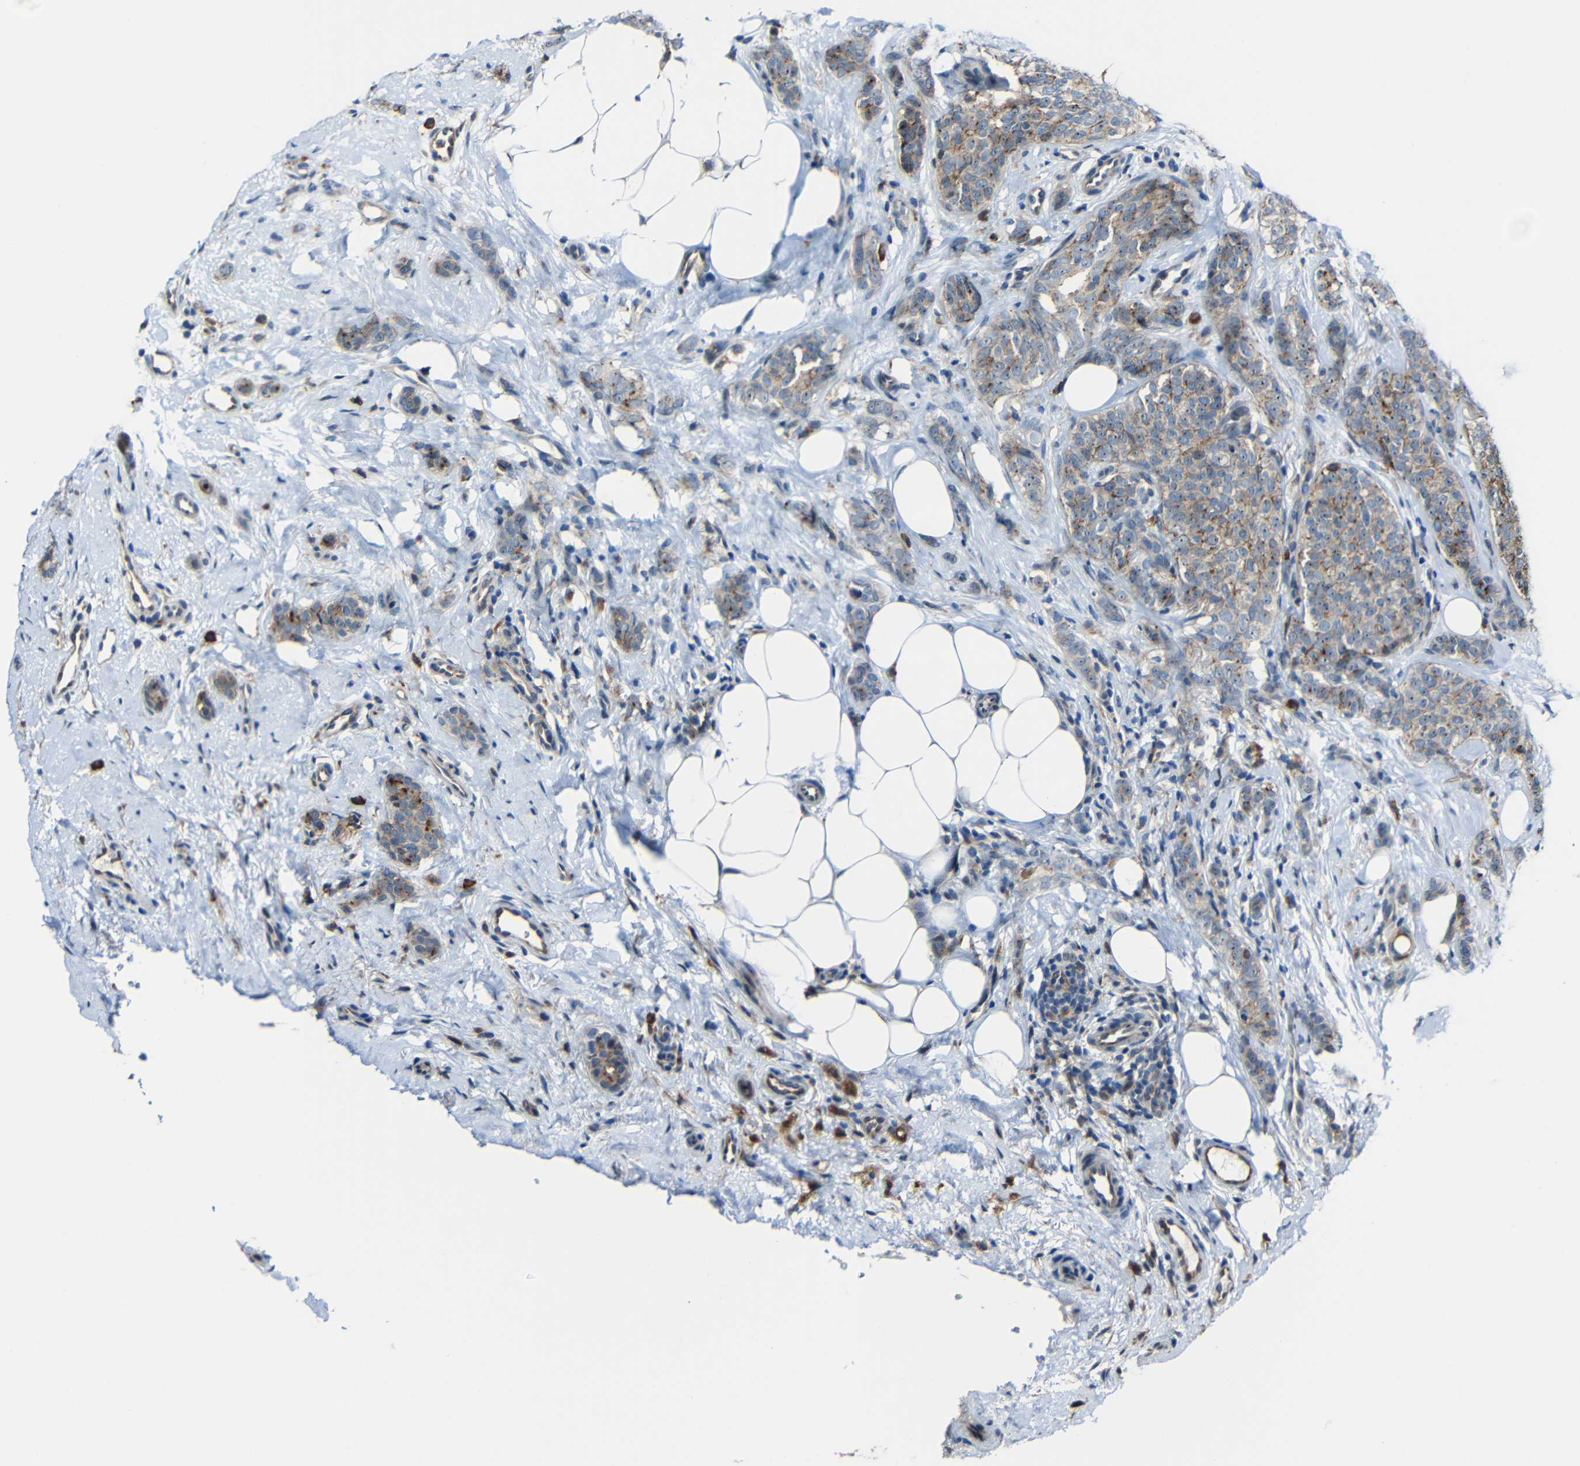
{"staining": {"intensity": "moderate", "quantity": ">75%", "location": "cytoplasmic/membranous"}, "tissue": "breast cancer", "cell_type": "Tumor cells", "image_type": "cancer", "snomed": [{"axis": "morphology", "description": "Lobular carcinoma"}, {"axis": "topography", "description": "Skin"}, {"axis": "topography", "description": "Breast"}], "caption": "Immunohistochemistry staining of lobular carcinoma (breast), which displays medium levels of moderate cytoplasmic/membranous positivity in about >75% of tumor cells indicating moderate cytoplasmic/membranous protein staining. The staining was performed using DAB (3,3'-diaminobenzidine) (brown) for protein detection and nuclei were counterstained in hematoxylin (blue).", "gene": "DNAJC5", "patient": {"sex": "female", "age": 46}}